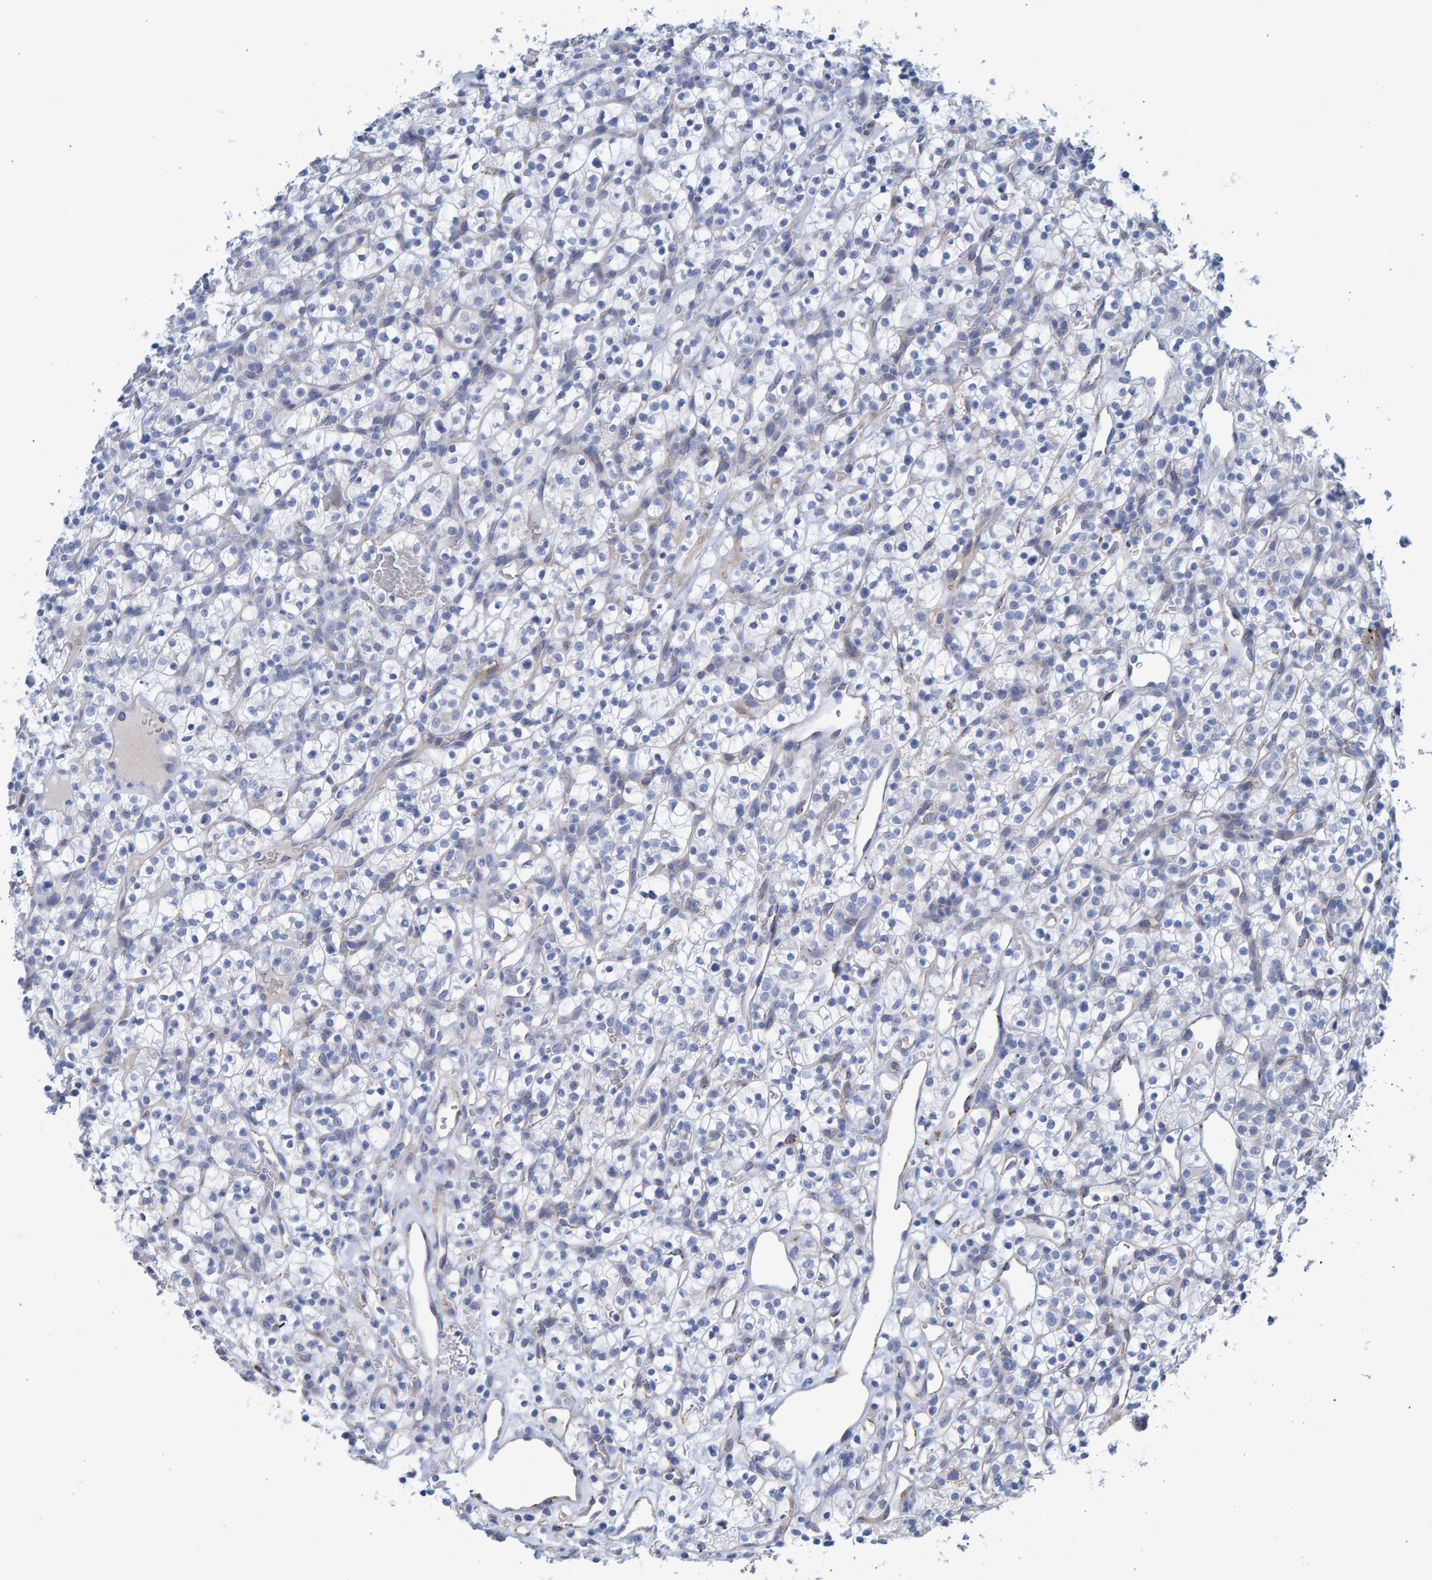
{"staining": {"intensity": "negative", "quantity": "none", "location": "none"}, "tissue": "renal cancer", "cell_type": "Tumor cells", "image_type": "cancer", "snomed": [{"axis": "morphology", "description": "Adenocarcinoma, NOS"}, {"axis": "topography", "description": "Kidney"}], "caption": "Immunohistochemistry (IHC) histopathology image of renal adenocarcinoma stained for a protein (brown), which demonstrates no expression in tumor cells.", "gene": "SLC34A3", "patient": {"sex": "female", "age": 57}}